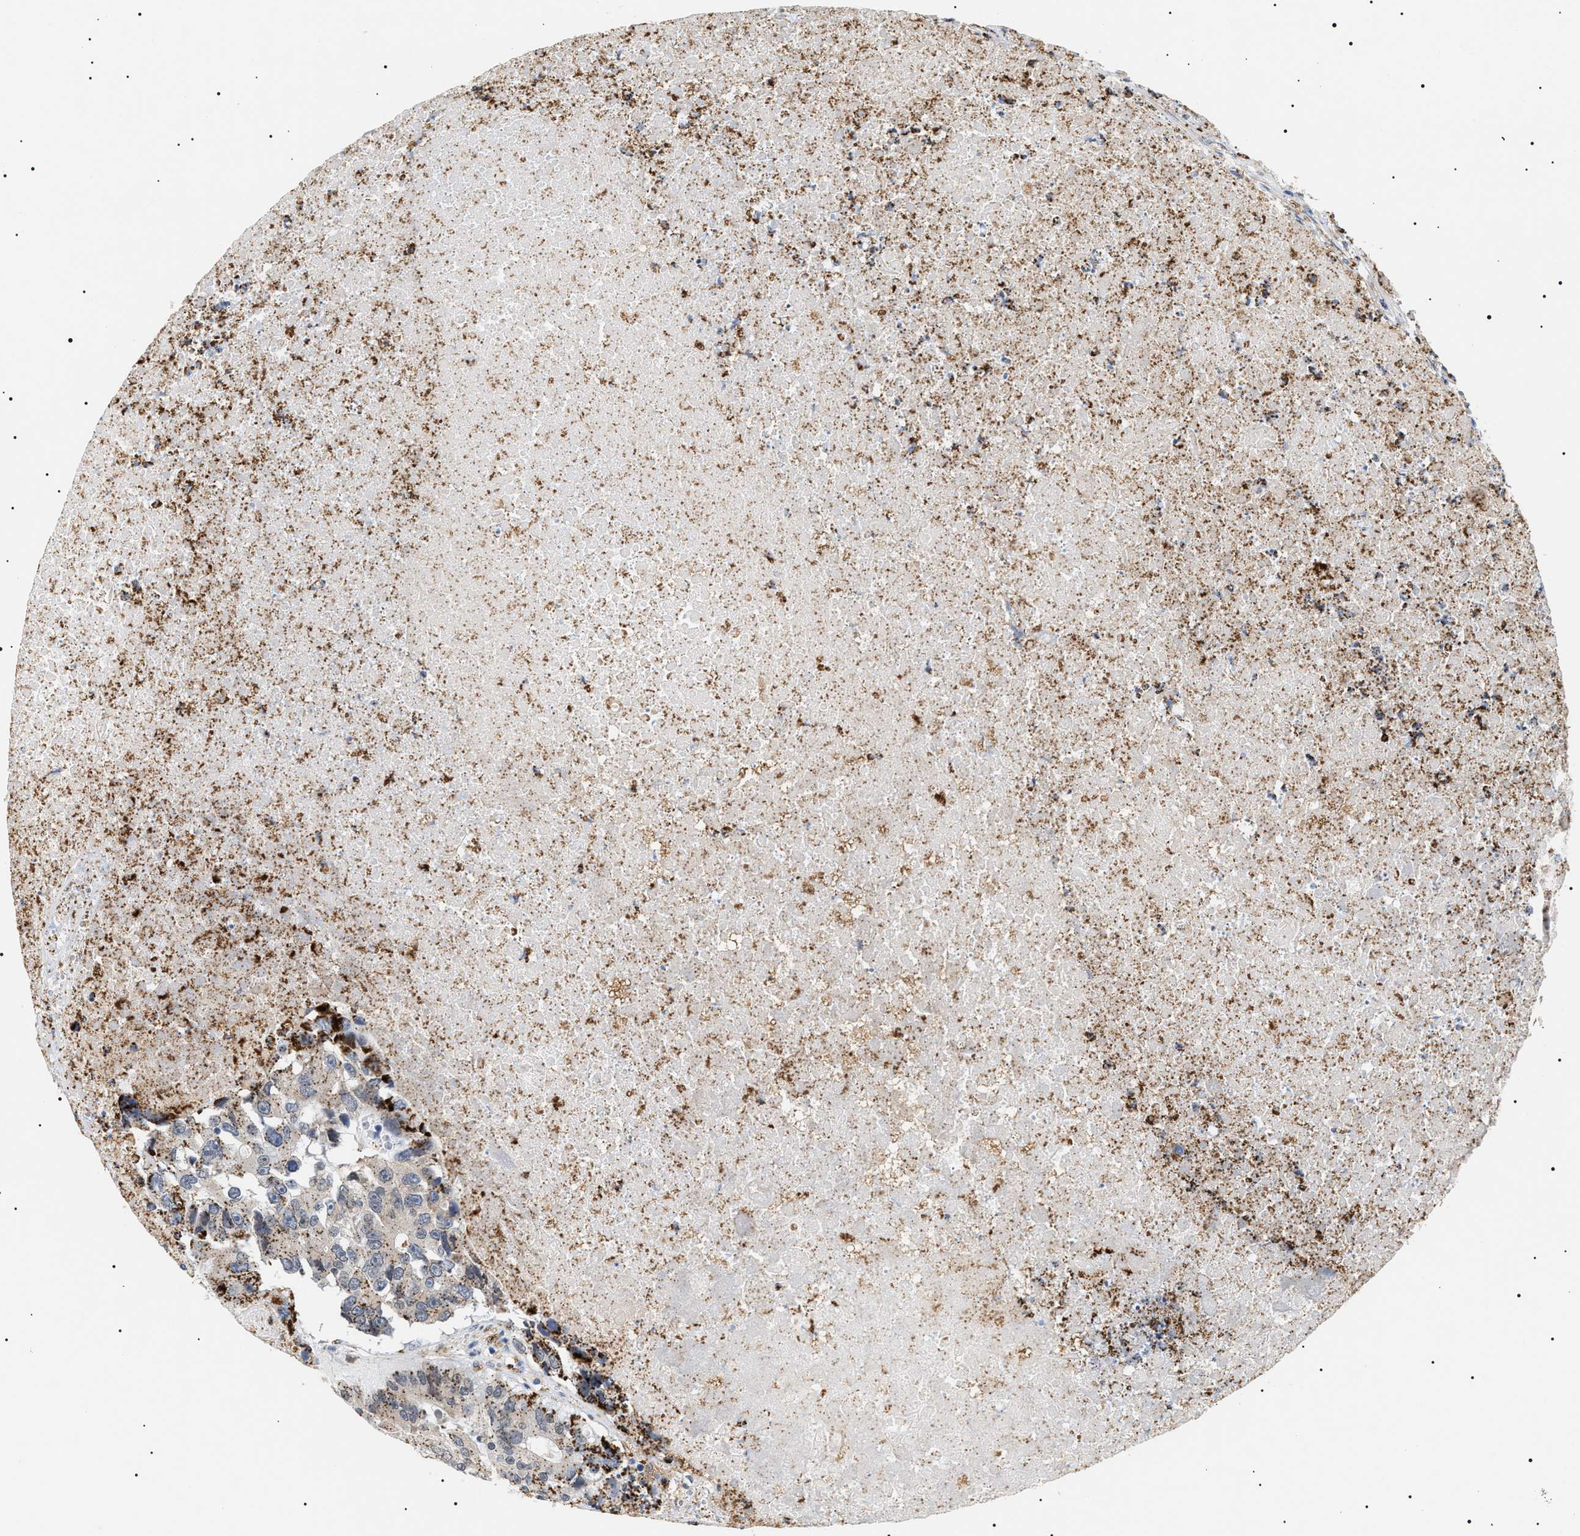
{"staining": {"intensity": "moderate", "quantity": ">75%", "location": "cytoplasmic/membranous"}, "tissue": "colorectal cancer", "cell_type": "Tumor cells", "image_type": "cancer", "snomed": [{"axis": "morphology", "description": "Adenocarcinoma, NOS"}, {"axis": "topography", "description": "Colon"}], "caption": "Adenocarcinoma (colorectal) stained with immunohistochemistry exhibits moderate cytoplasmic/membranous staining in approximately >75% of tumor cells.", "gene": "HSD17B11", "patient": {"sex": "male", "age": 87}}